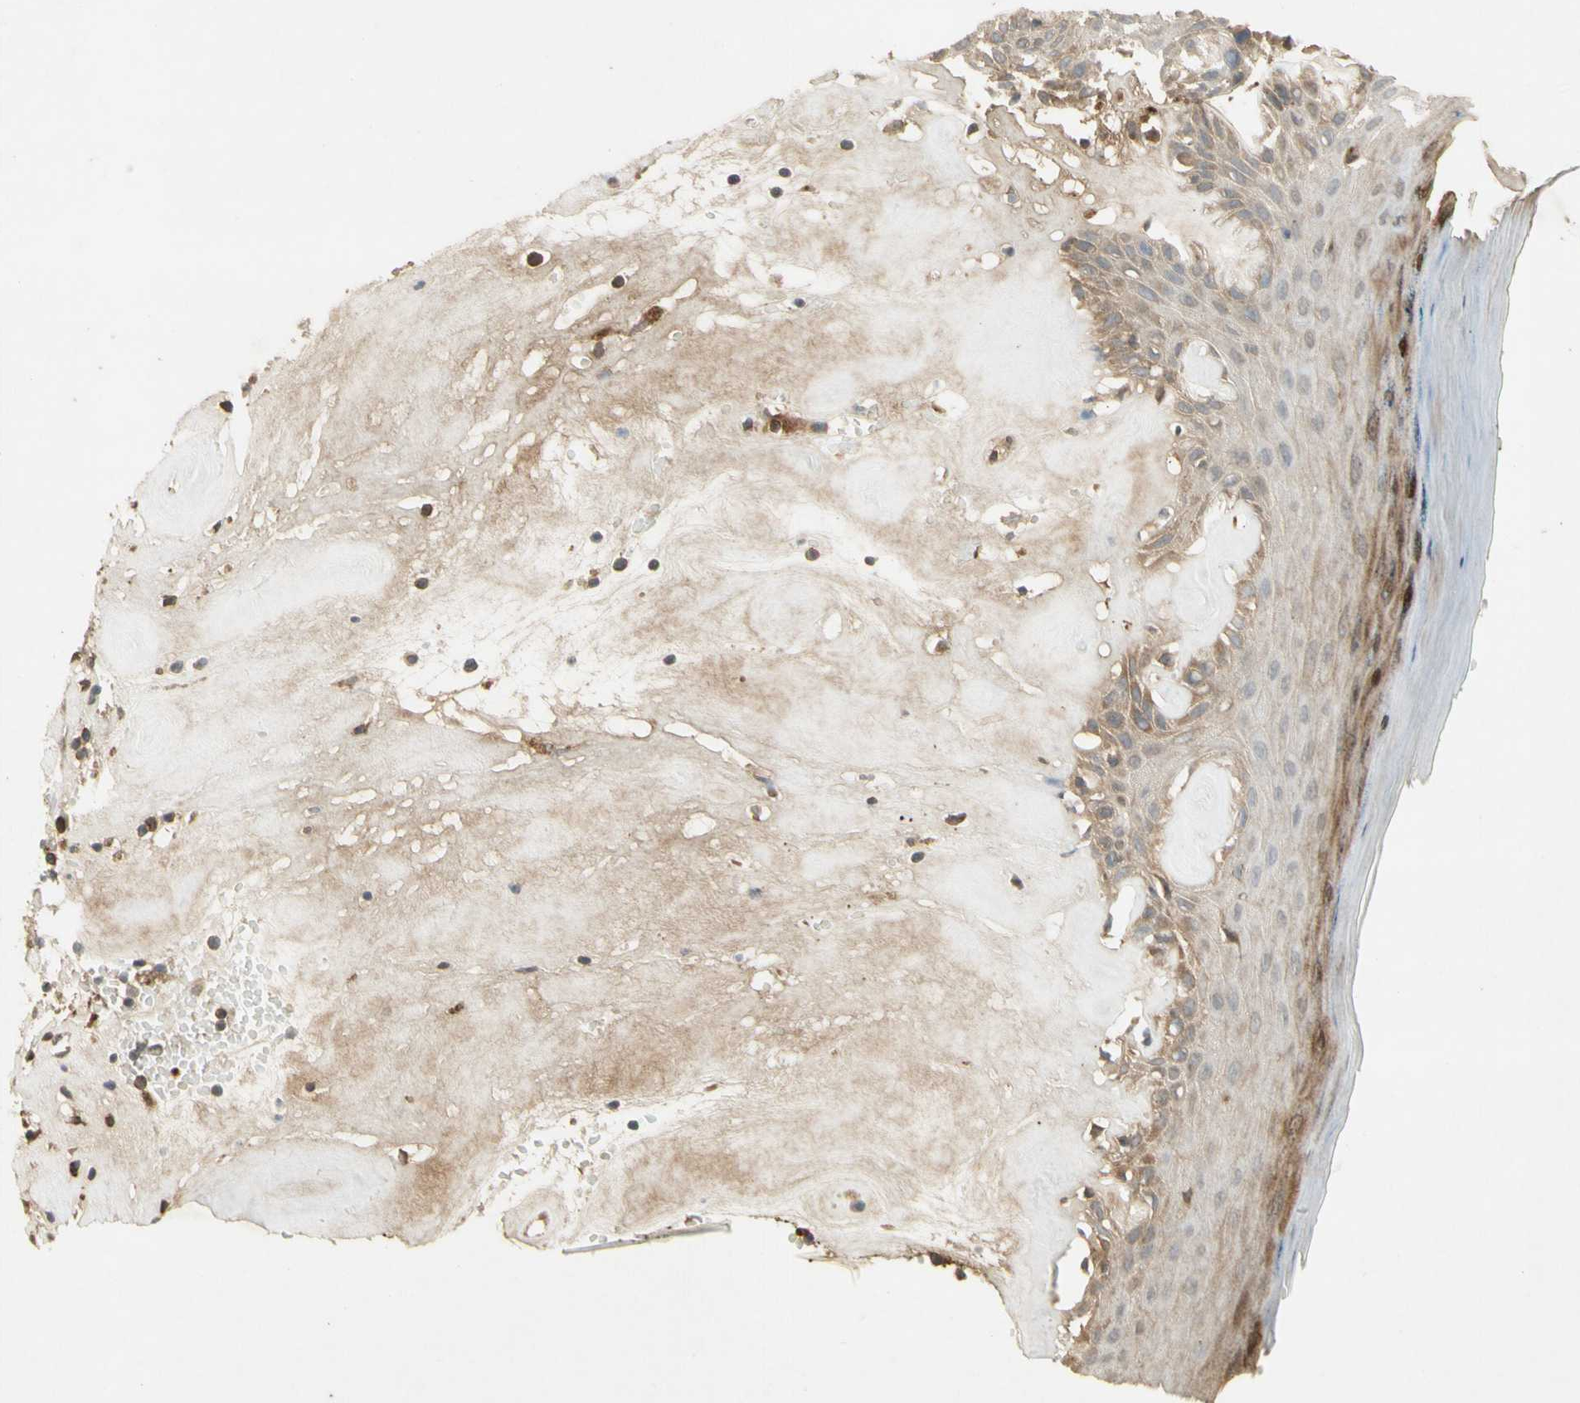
{"staining": {"intensity": "moderate", "quantity": "<25%", "location": "cytoplasmic/membranous"}, "tissue": "skin", "cell_type": "Epidermal cells", "image_type": "normal", "snomed": [{"axis": "morphology", "description": "Normal tissue, NOS"}, {"axis": "morphology", "description": "Inflammation, NOS"}, {"axis": "topography", "description": "Vulva"}], "caption": "Skin stained for a protein reveals moderate cytoplasmic/membranous positivity in epidermal cells. The protein is stained brown, and the nuclei are stained in blue (DAB IHC with brightfield microscopy, high magnification).", "gene": "NRG4", "patient": {"sex": "female", "age": 84}}